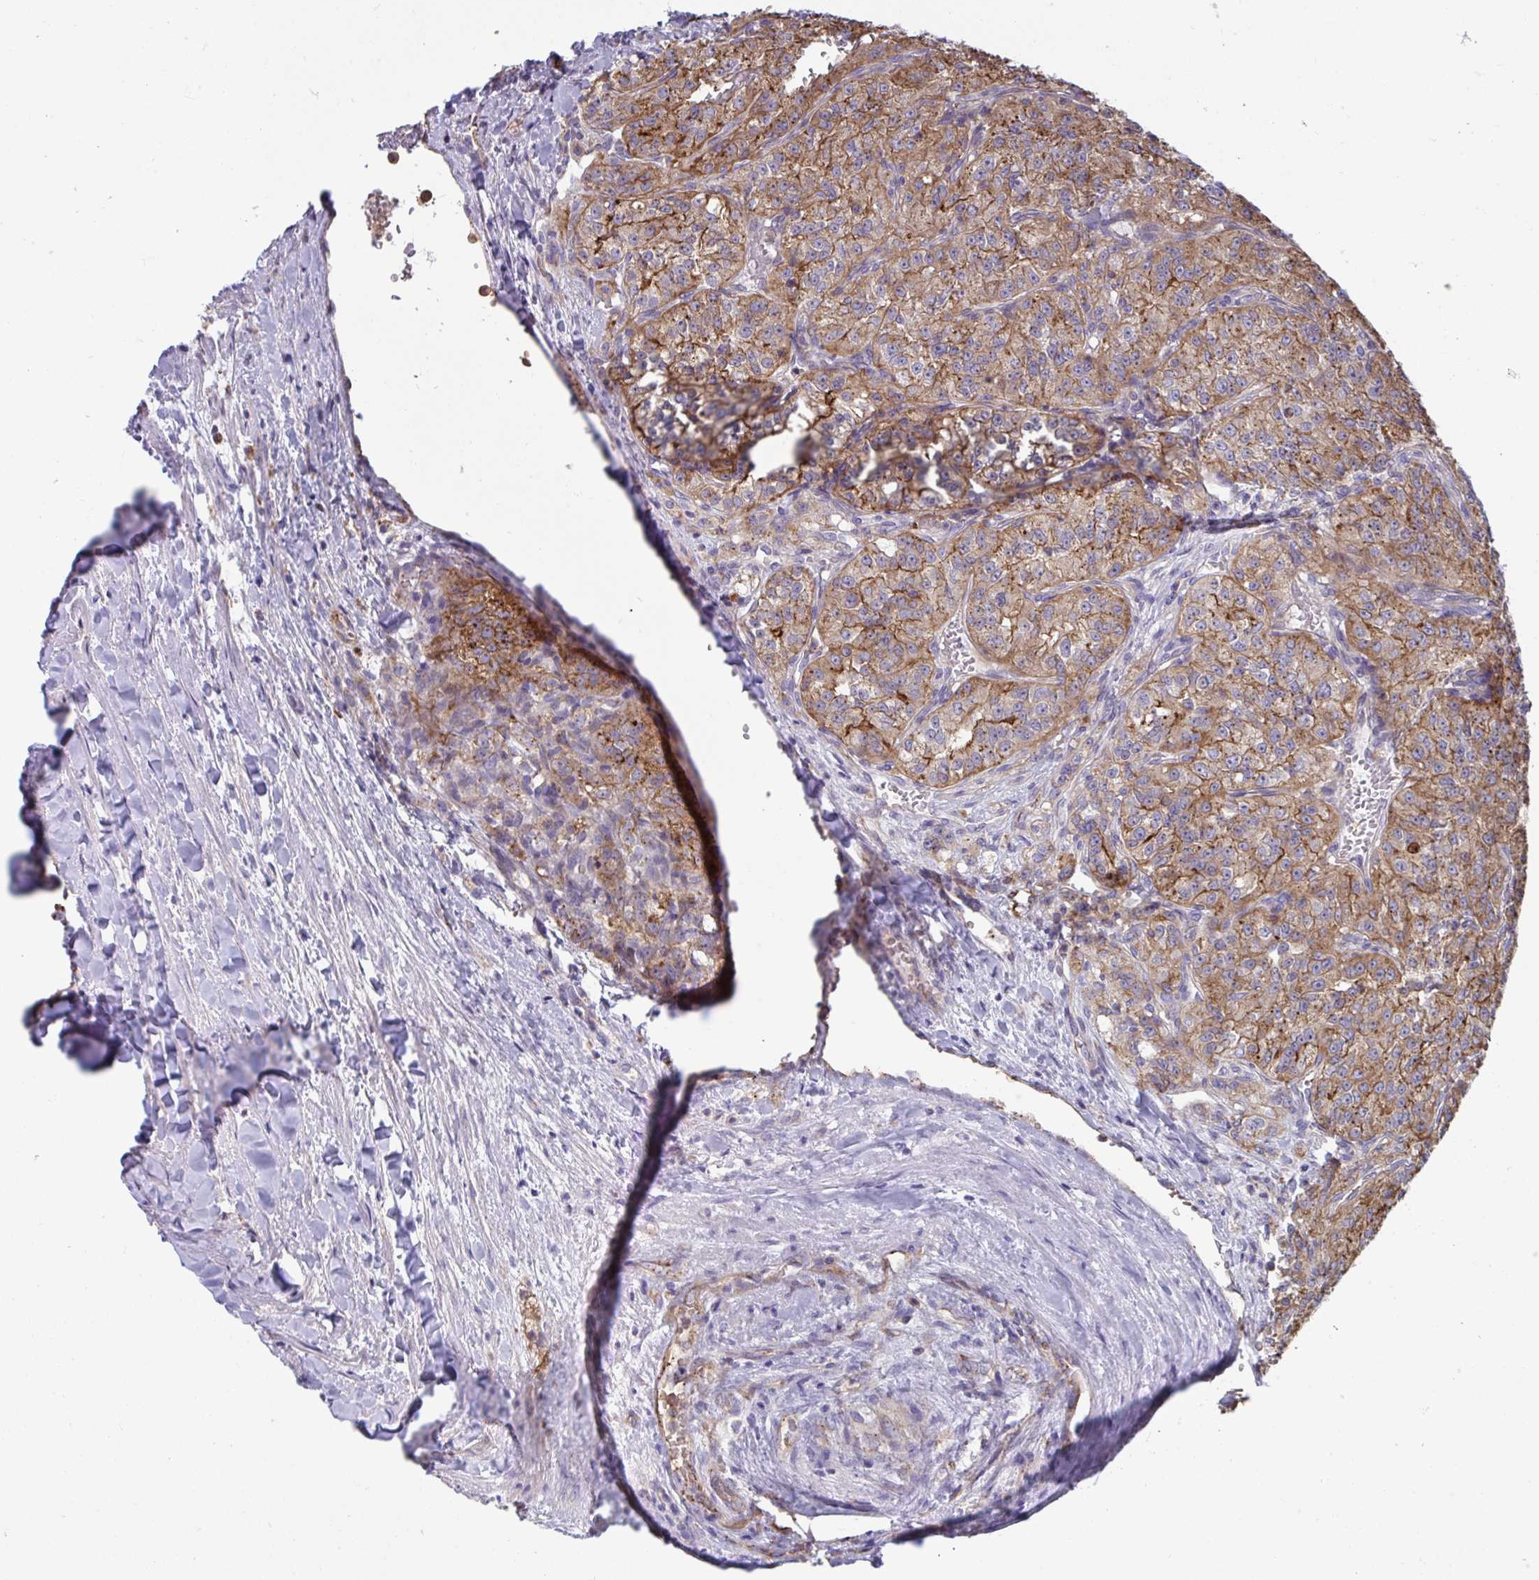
{"staining": {"intensity": "moderate", "quantity": ">75%", "location": "cytoplasmic/membranous"}, "tissue": "renal cancer", "cell_type": "Tumor cells", "image_type": "cancer", "snomed": [{"axis": "morphology", "description": "Adenocarcinoma, NOS"}, {"axis": "topography", "description": "Kidney"}], "caption": "DAB (3,3'-diaminobenzidine) immunohistochemical staining of human adenocarcinoma (renal) displays moderate cytoplasmic/membranous protein expression in about >75% of tumor cells.", "gene": "SLC9A6", "patient": {"sex": "female", "age": 63}}